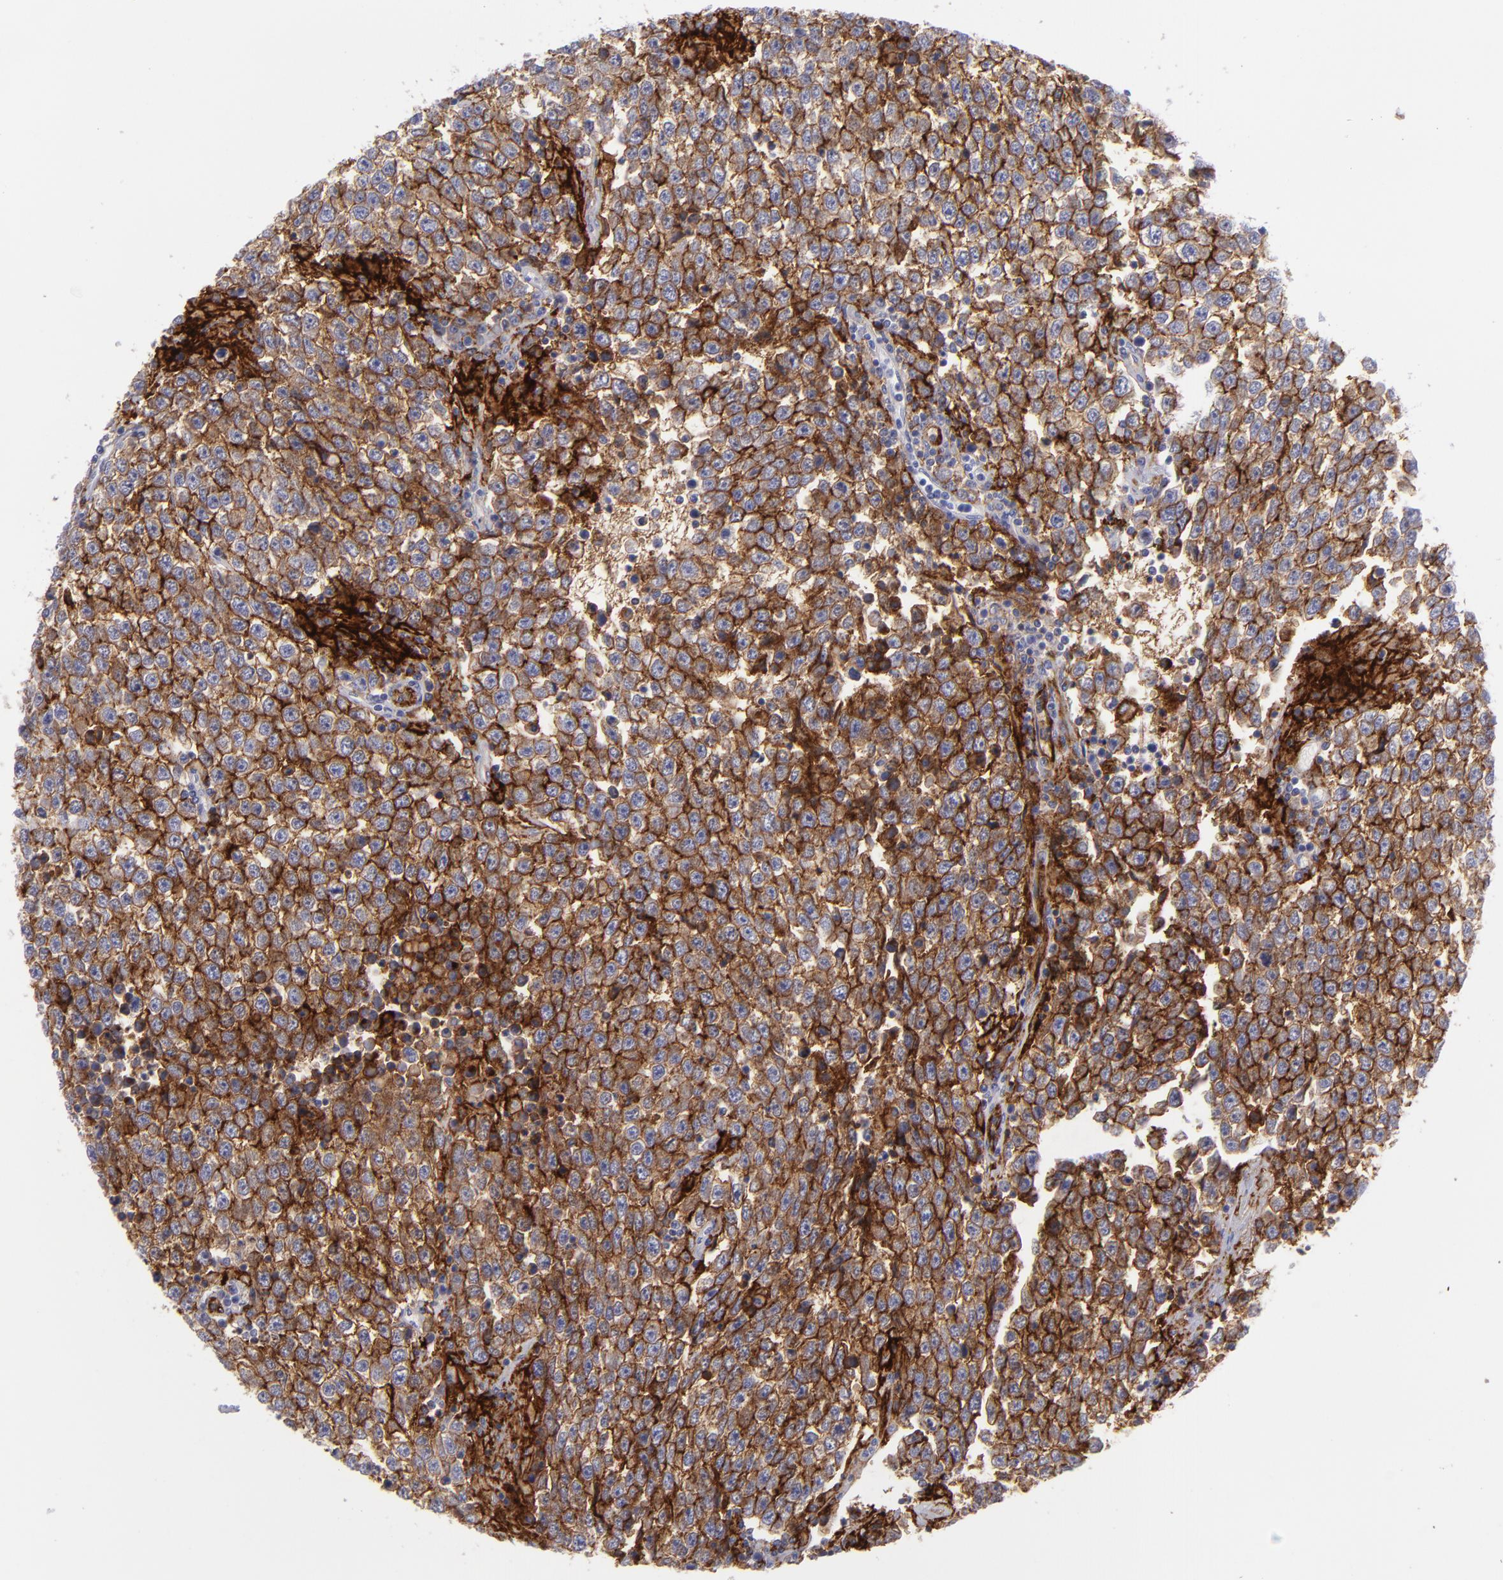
{"staining": {"intensity": "strong", "quantity": ">75%", "location": "cytoplasmic/membranous"}, "tissue": "testis cancer", "cell_type": "Tumor cells", "image_type": "cancer", "snomed": [{"axis": "morphology", "description": "Seminoma, NOS"}, {"axis": "topography", "description": "Testis"}], "caption": "Immunohistochemistry (DAB (3,3'-diaminobenzidine)) staining of seminoma (testis) reveals strong cytoplasmic/membranous protein staining in approximately >75% of tumor cells. The staining was performed using DAB (3,3'-diaminobenzidine), with brown indicating positive protein expression. Nuclei are stained blue with hematoxylin.", "gene": "ACE", "patient": {"sex": "male", "age": 36}}